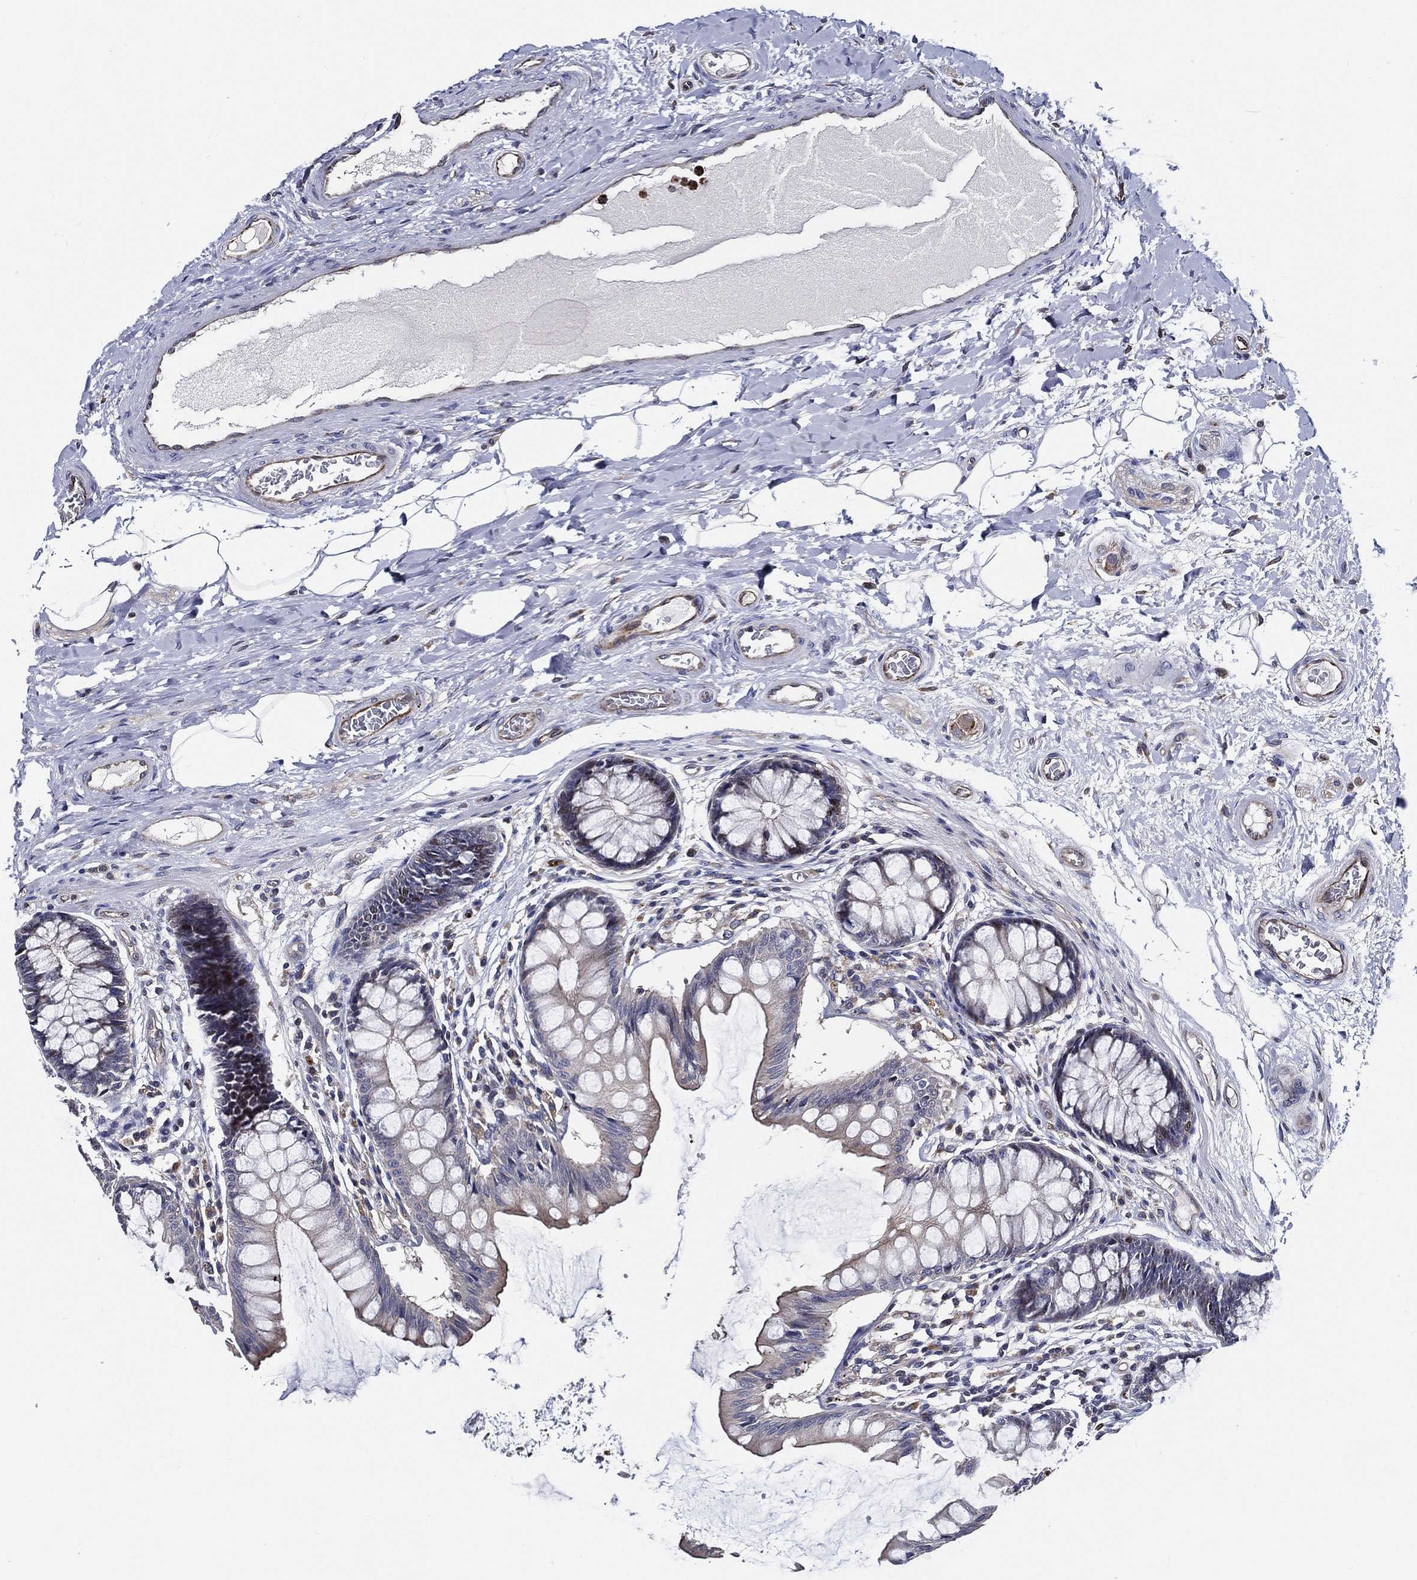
{"staining": {"intensity": "moderate", "quantity": "<25%", "location": "cytoplasmic/membranous"}, "tissue": "colon", "cell_type": "Endothelial cells", "image_type": "normal", "snomed": [{"axis": "morphology", "description": "Normal tissue, NOS"}, {"axis": "topography", "description": "Colon"}], "caption": "Unremarkable colon was stained to show a protein in brown. There is low levels of moderate cytoplasmic/membranous expression in about <25% of endothelial cells.", "gene": "KIF20B", "patient": {"sex": "female", "age": 65}}